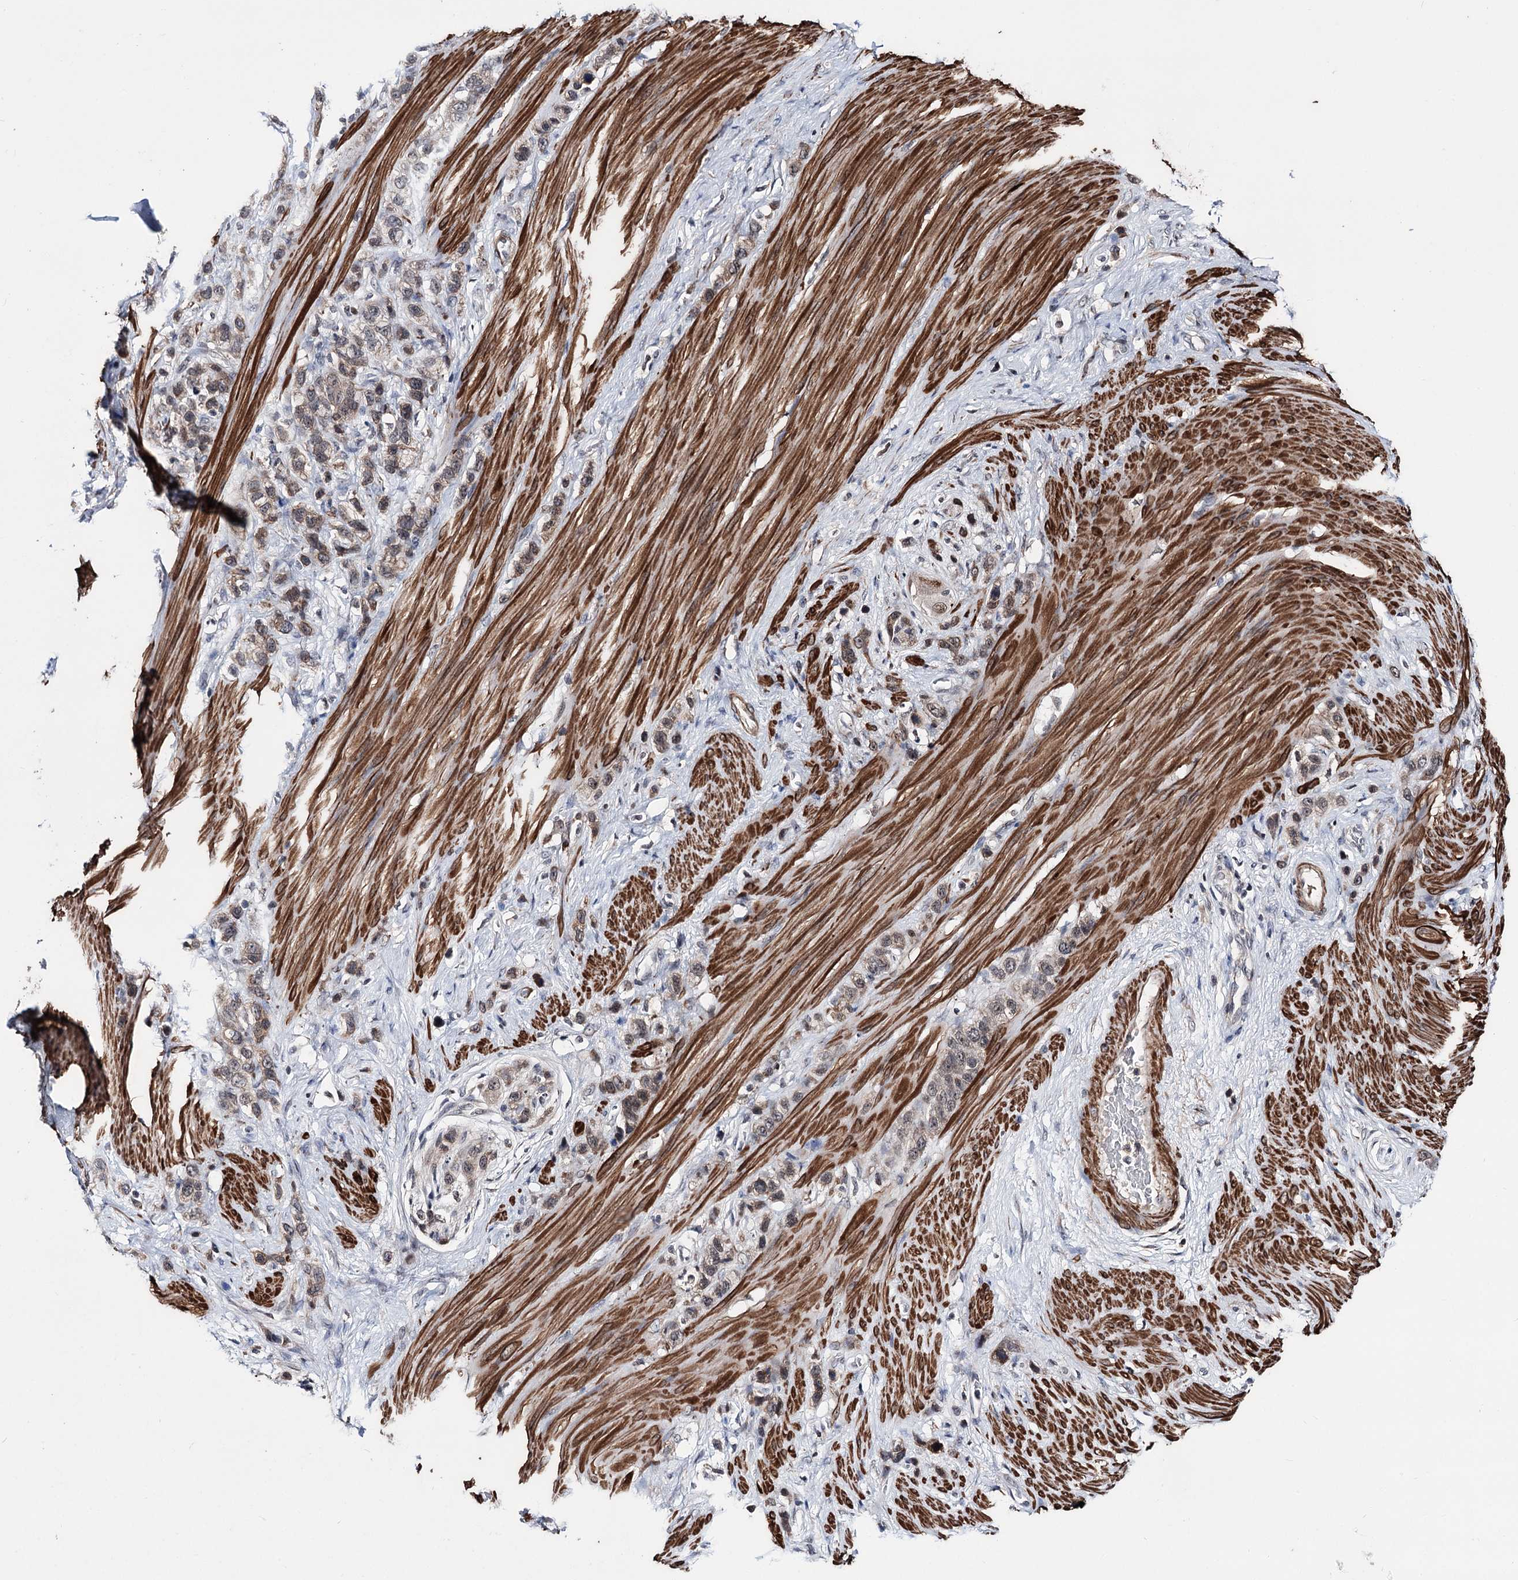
{"staining": {"intensity": "weak", "quantity": ">75%", "location": "cytoplasmic/membranous,nuclear"}, "tissue": "stomach cancer", "cell_type": "Tumor cells", "image_type": "cancer", "snomed": [{"axis": "morphology", "description": "Adenocarcinoma, NOS"}, {"axis": "morphology", "description": "Adenocarcinoma, High grade"}, {"axis": "topography", "description": "Stomach, upper"}, {"axis": "topography", "description": "Stomach, lower"}], "caption": "Protein analysis of adenocarcinoma (stomach) tissue exhibits weak cytoplasmic/membranous and nuclear expression in approximately >75% of tumor cells.", "gene": "PPRC1", "patient": {"sex": "female", "age": 65}}